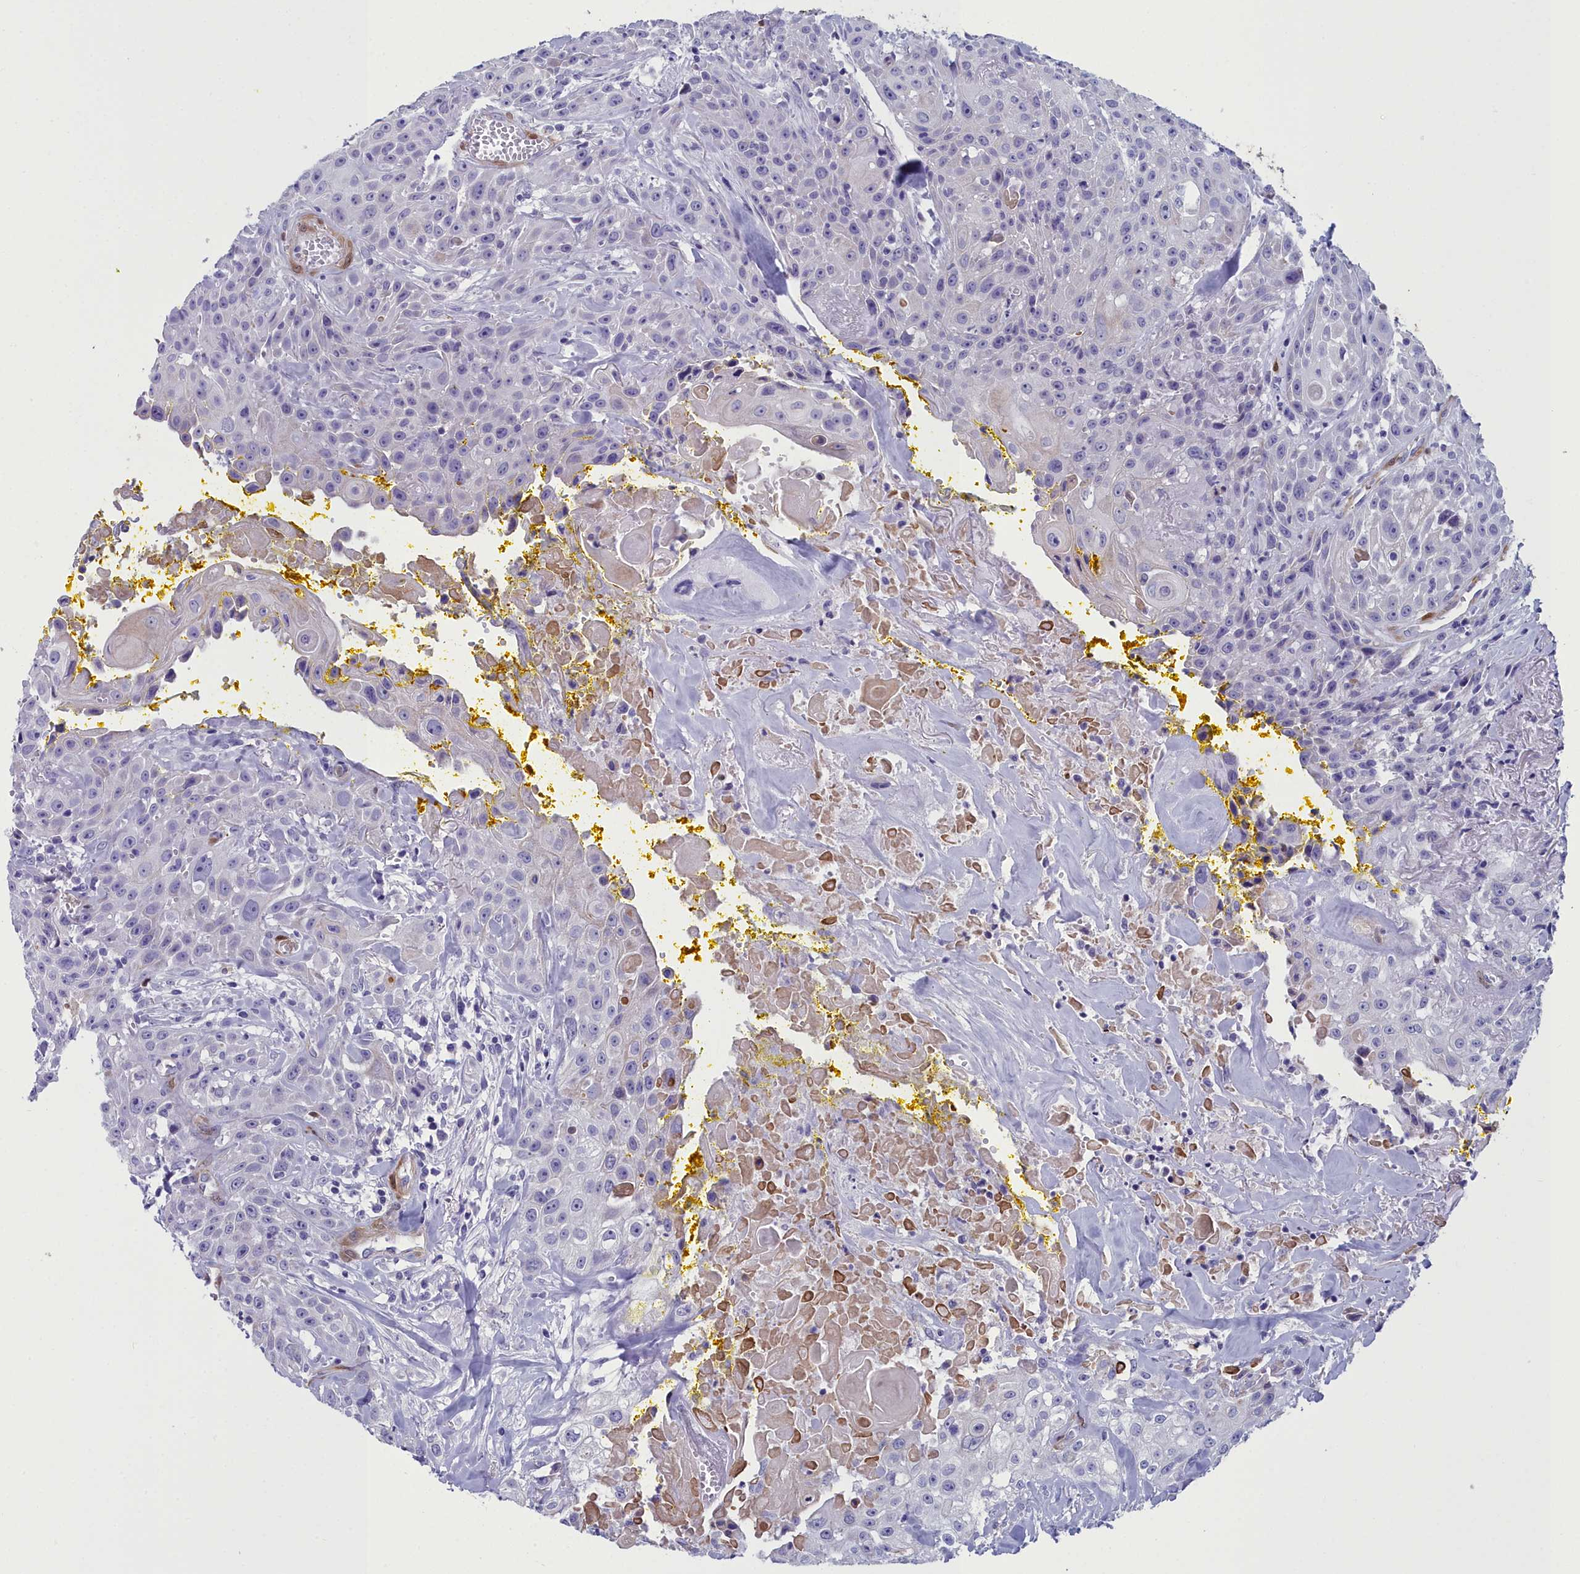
{"staining": {"intensity": "negative", "quantity": "none", "location": "none"}, "tissue": "head and neck cancer", "cell_type": "Tumor cells", "image_type": "cancer", "snomed": [{"axis": "morphology", "description": "Squamous cell carcinoma, NOS"}, {"axis": "topography", "description": "Oral tissue"}, {"axis": "topography", "description": "Head-Neck"}], "caption": "High magnification brightfield microscopy of head and neck cancer stained with DAB (brown) and counterstained with hematoxylin (blue): tumor cells show no significant staining.", "gene": "PPP1R14A", "patient": {"sex": "female", "age": 82}}